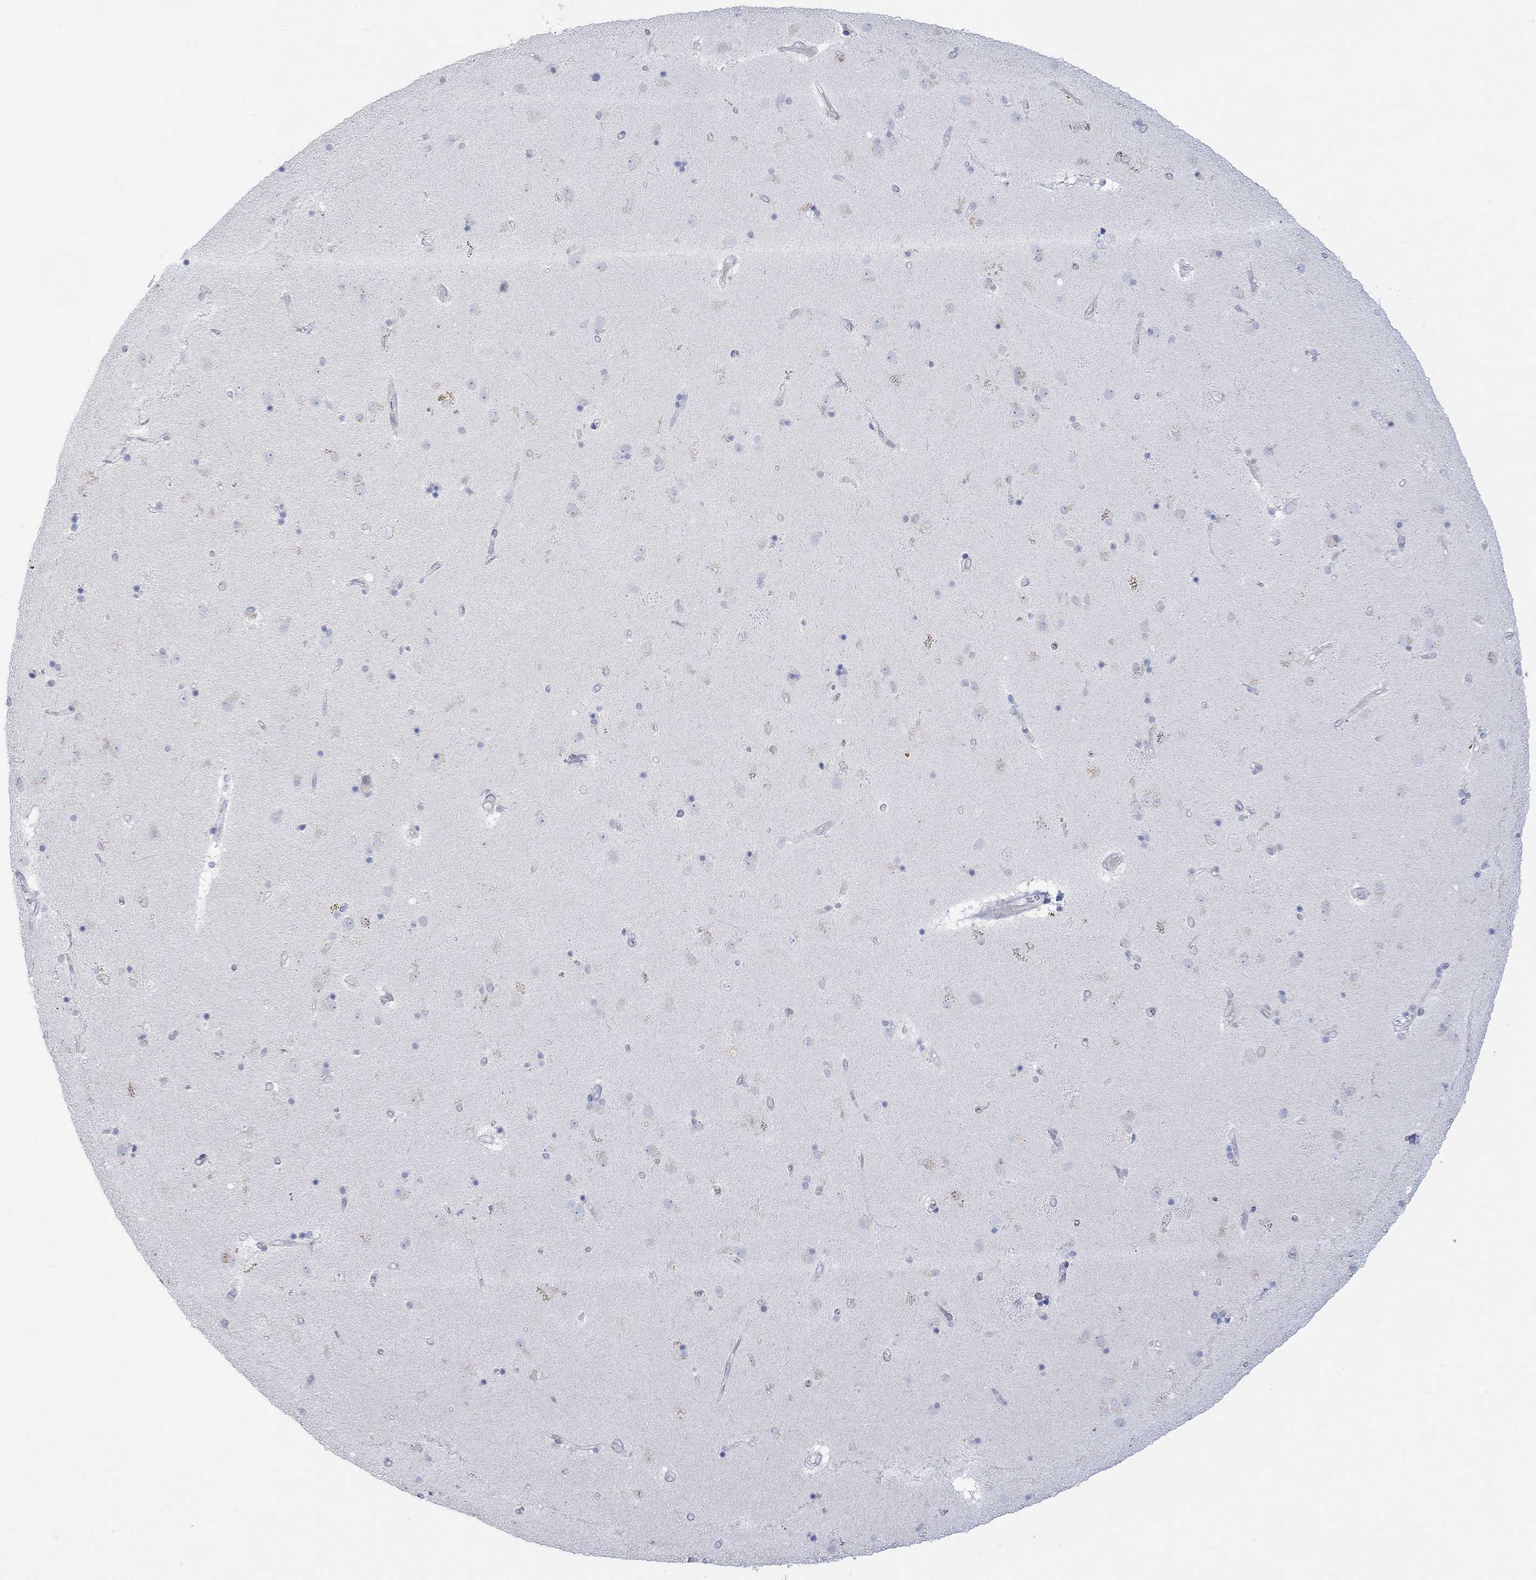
{"staining": {"intensity": "negative", "quantity": "none", "location": "none"}, "tissue": "caudate", "cell_type": "Glial cells", "image_type": "normal", "snomed": [{"axis": "morphology", "description": "Normal tissue, NOS"}, {"axis": "topography", "description": "Lateral ventricle wall"}], "caption": "Protein analysis of benign caudate exhibits no significant positivity in glial cells. (Immunohistochemistry (ihc), brightfield microscopy, high magnification).", "gene": "AK8", "patient": {"sex": "female", "age": 71}}